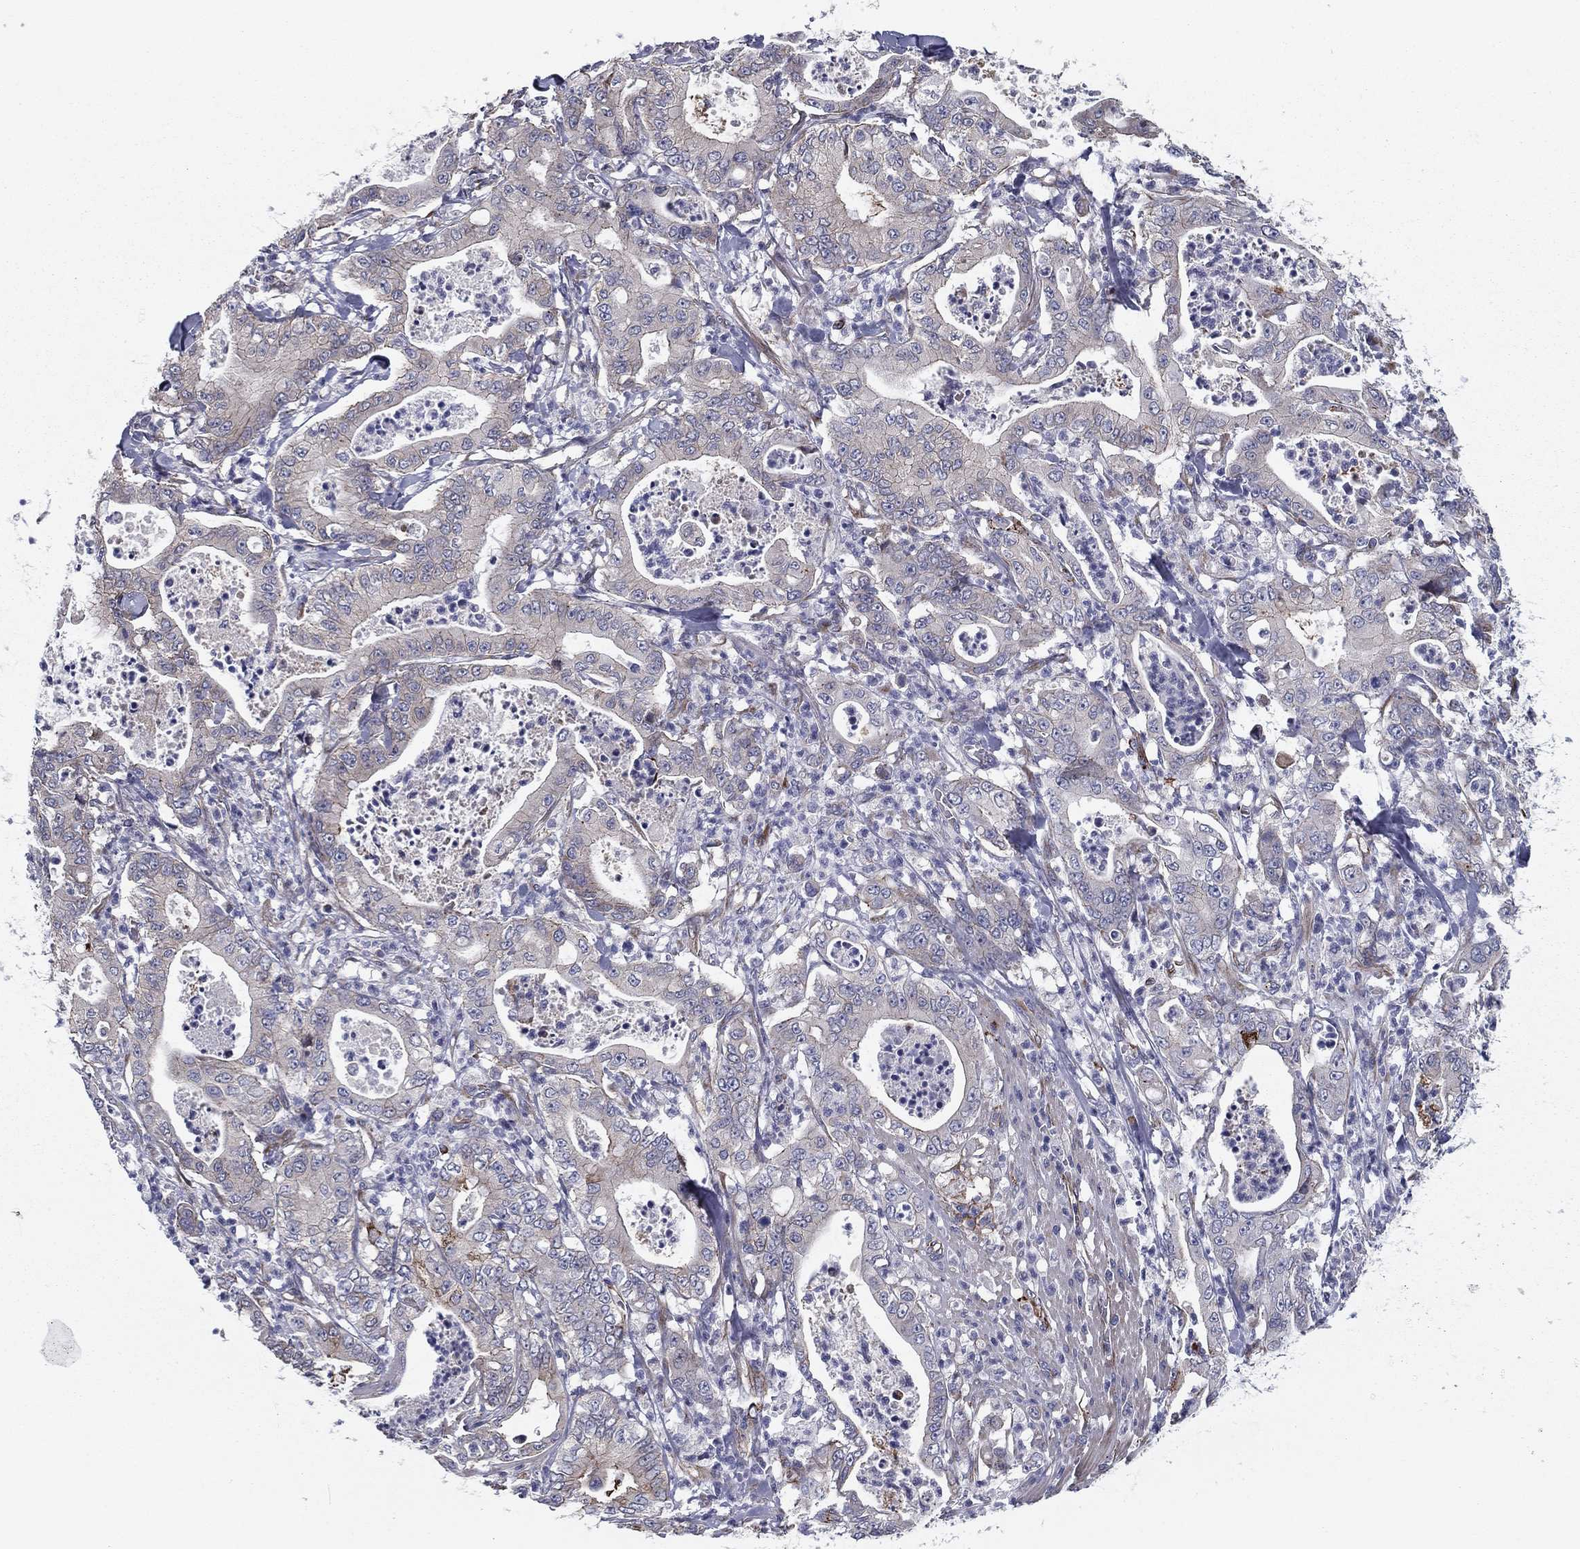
{"staining": {"intensity": "negative", "quantity": "none", "location": "none"}, "tissue": "pancreatic cancer", "cell_type": "Tumor cells", "image_type": "cancer", "snomed": [{"axis": "morphology", "description": "Adenocarcinoma, NOS"}, {"axis": "topography", "description": "Pancreas"}], "caption": "Immunohistochemical staining of human pancreatic cancer (adenocarcinoma) demonstrates no significant expression in tumor cells. Nuclei are stained in blue.", "gene": "CLSTN1", "patient": {"sex": "male", "age": 71}}